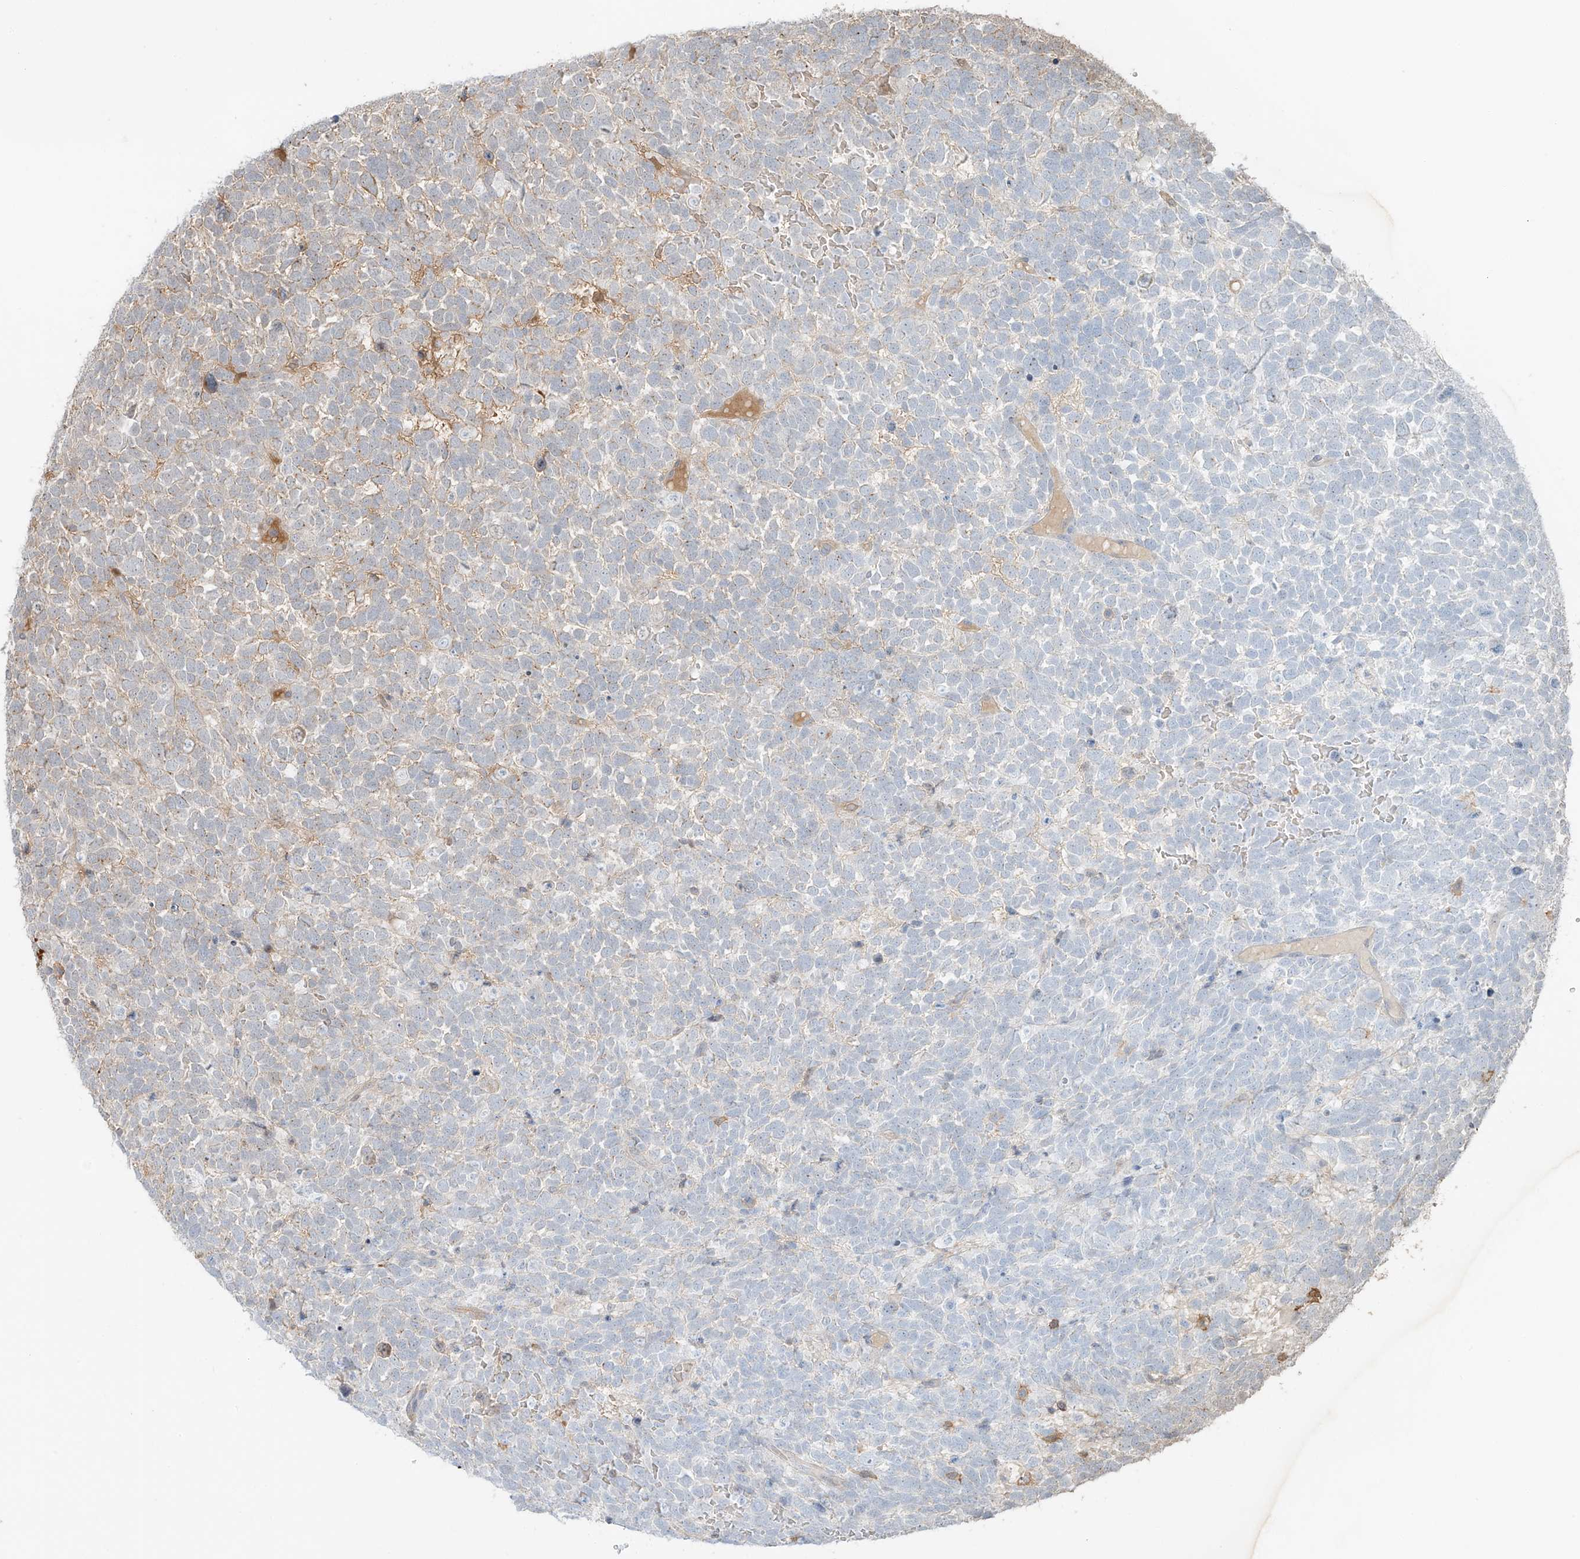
{"staining": {"intensity": "negative", "quantity": "none", "location": "none"}, "tissue": "urothelial cancer", "cell_type": "Tumor cells", "image_type": "cancer", "snomed": [{"axis": "morphology", "description": "Urothelial carcinoma, High grade"}, {"axis": "topography", "description": "Urinary bladder"}], "caption": "The photomicrograph reveals no staining of tumor cells in urothelial cancer.", "gene": "CEP162", "patient": {"sex": "female", "age": 82}}